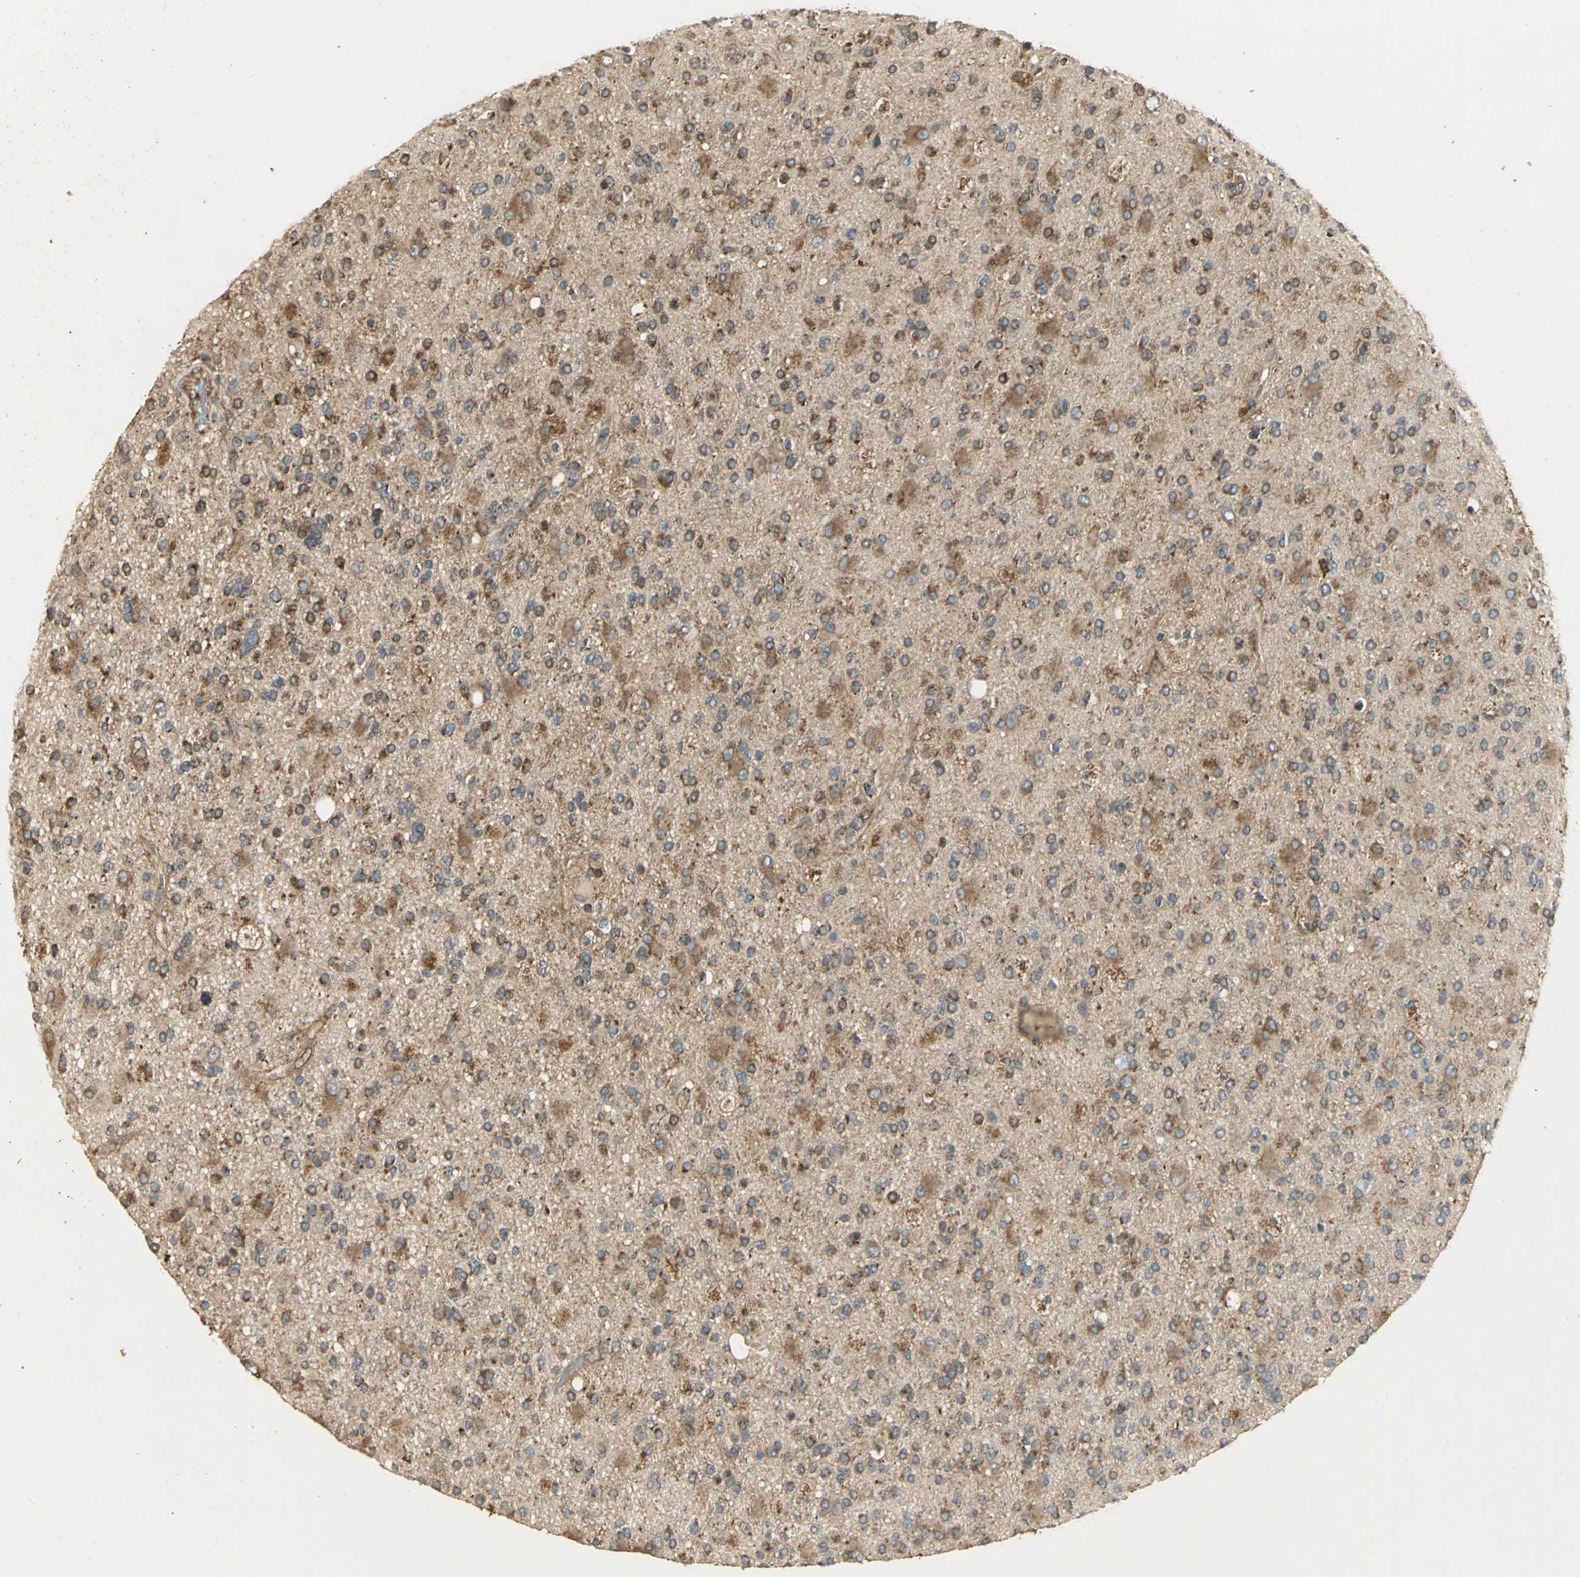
{"staining": {"intensity": "weak", "quantity": ">75%", "location": "cytoplasmic/membranous"}, "tissue": "glioma", "cell_type": "Tumor cells", "image_type": "cancer", "snomed": [{"axis": "morphology", "description": "Glioma, malignant, High grade"}, {"axis": "topography", "description": "Brain"}], "caption": "Human glioma stained with a brown dye exhibits weak cytoplasmic/membranous positive positivity in about >75% of tumor cells.", "gene": "KANK1", "patient": {"sex": "male", "age": 33}}